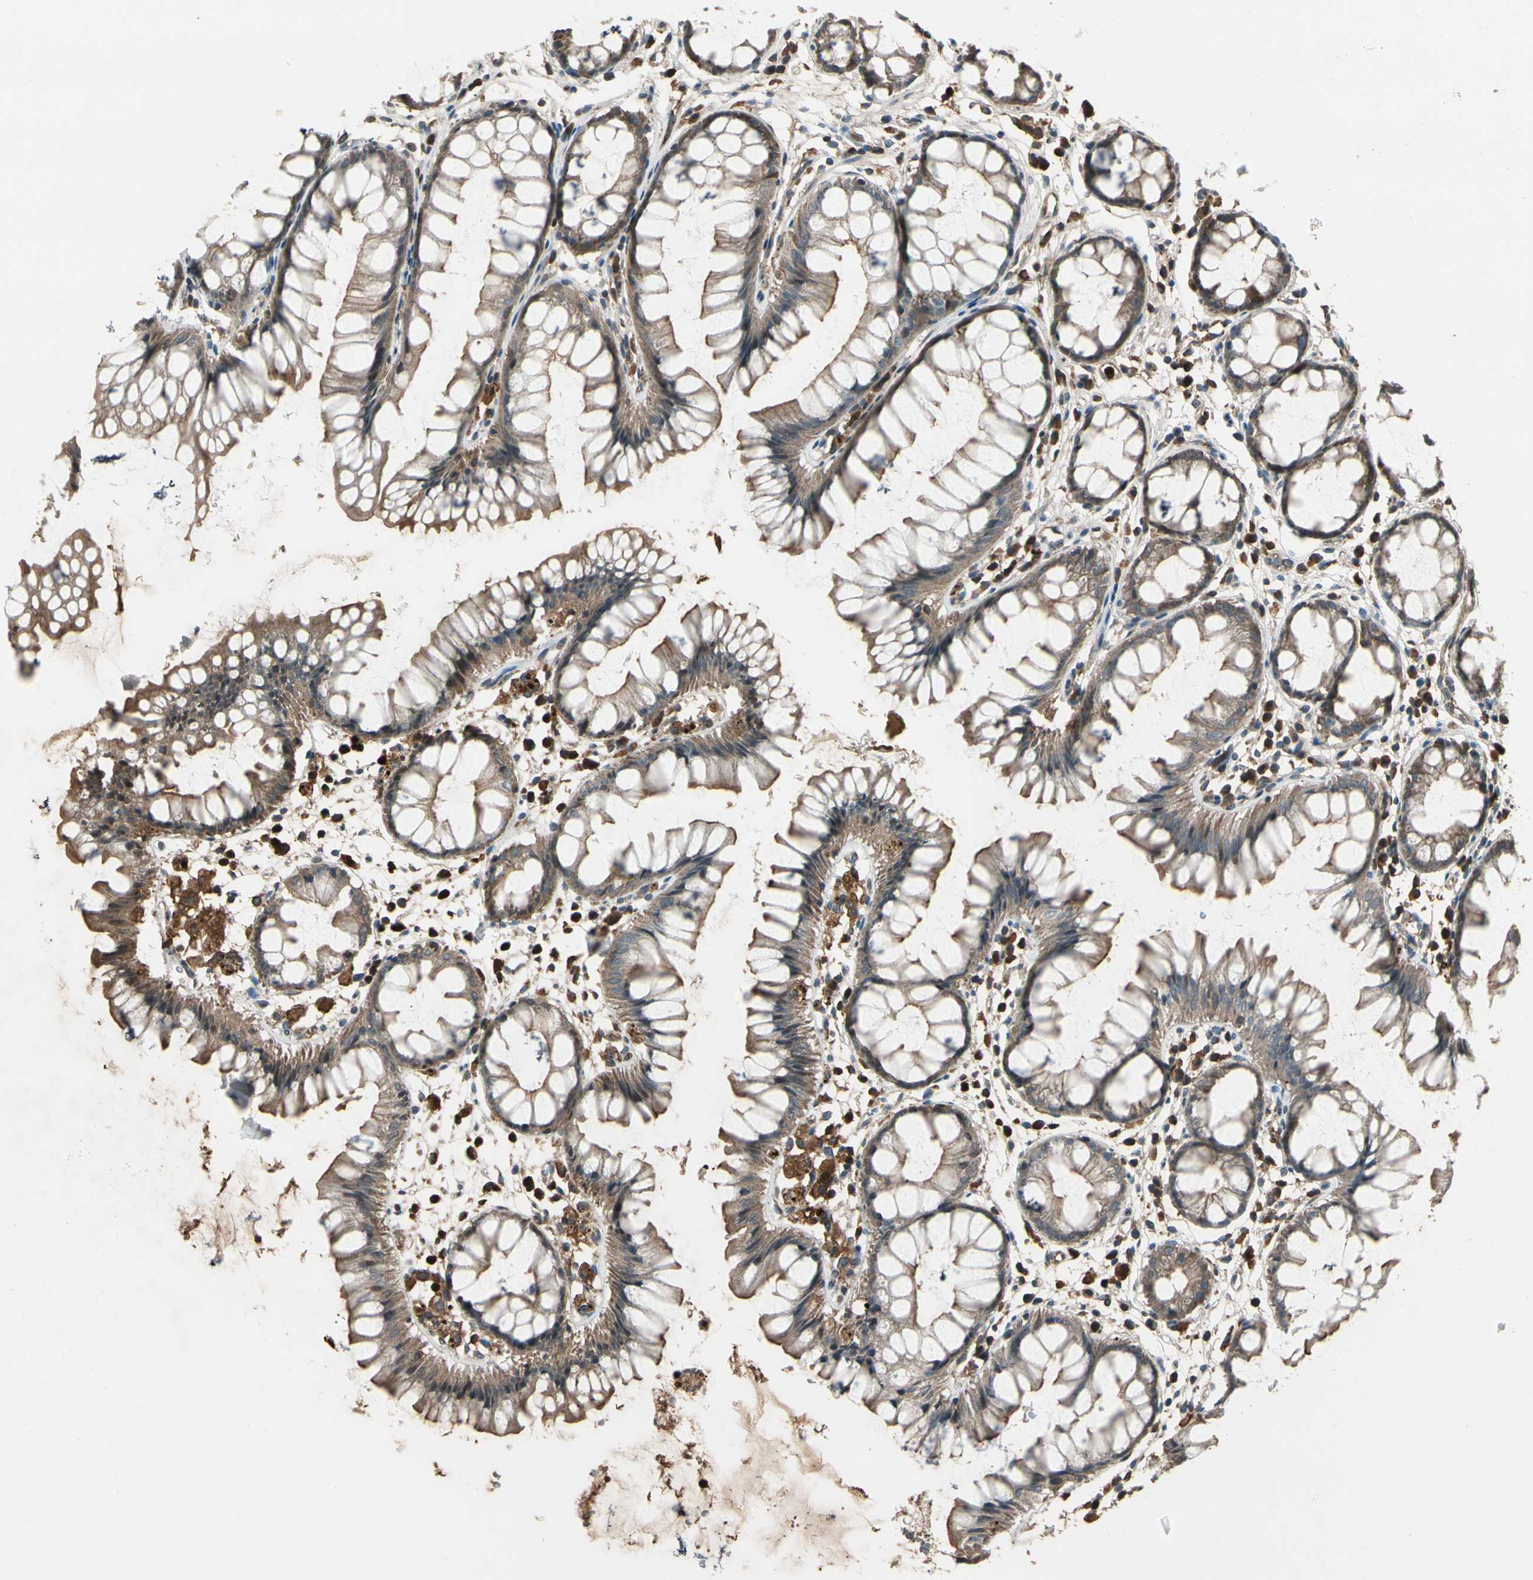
{"staining": {"intensity": "moderate", "quantity": ">75%", "location": "cytoplasmic/membranous"}, "tissue": "rectum", "cell_type": "Glandular cells", "image_type": "normal", "snomed": [{"axis": "morphology", "description": "Normal tissue, NOS"}, {"axis": "morphology", "description": "Adenocarcinoma, NOS"}, {"axis": "topography", "description": "Rectum"}], "caption": "Human rectum stained for a protein (brown) shows moderate cytoplasmic/membranous positive staining in about >75% of glandular cells.", "gene": "STX11", "patient": {"sex": "female", "age": 65}}